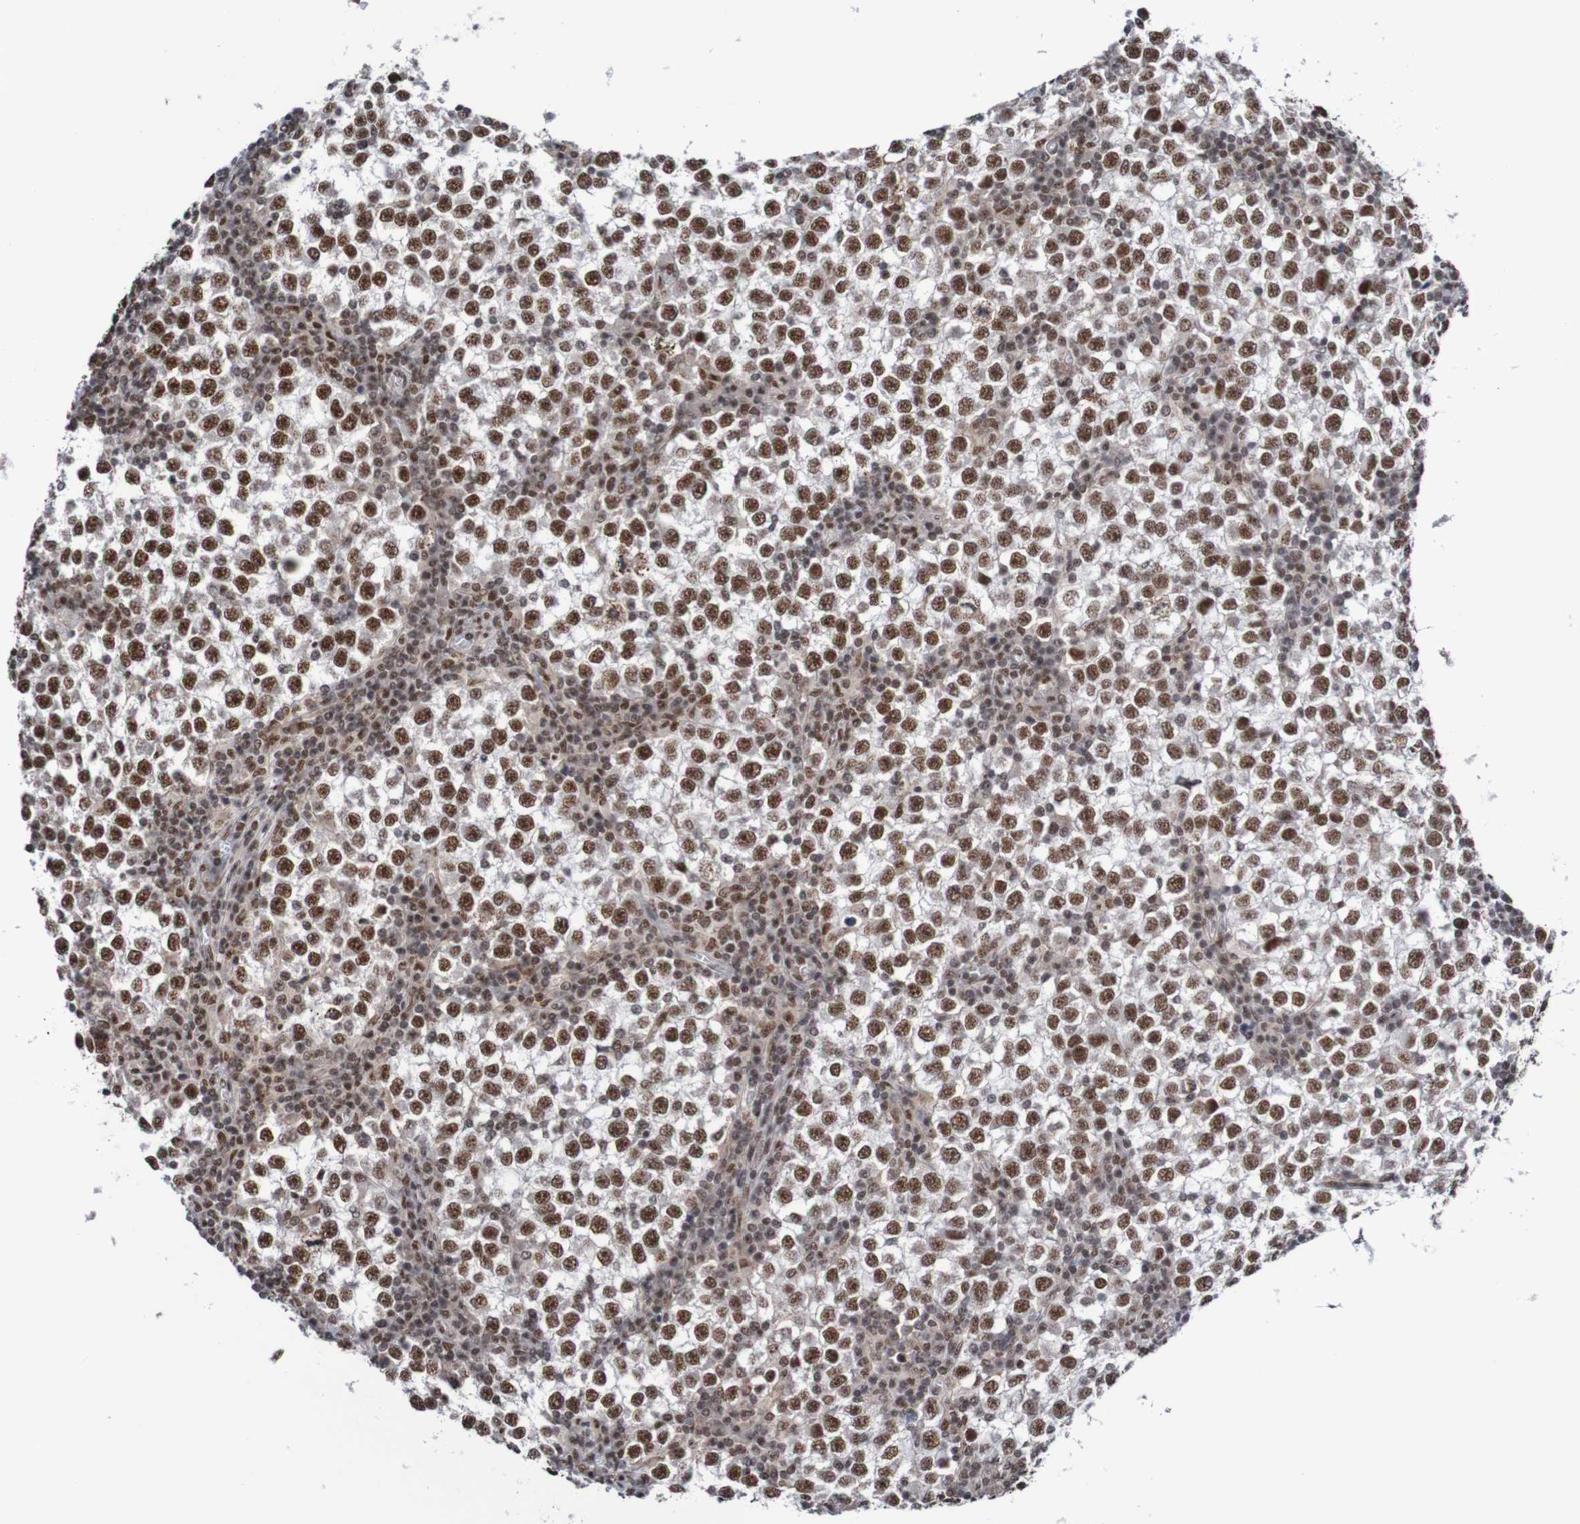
{"staining": {"intensity": "strong", "quantity": ">75%", "location": "nuclear"}, "tissue": "testis cancer", "cell_type": "Tumor cells", "image_type": "cancer", "snomed": [{"axis": "morphology", "description": "Seminoma, NOS"}, {"axis": "topography", "description": "Testis"}], "caption": "Testis seminoma stained with a brown dye reveals strong nuclear positive staining in about >75% of tumor cells.", "gene": "CDC5L", "patient": {"sex": "male", "age": 65}}